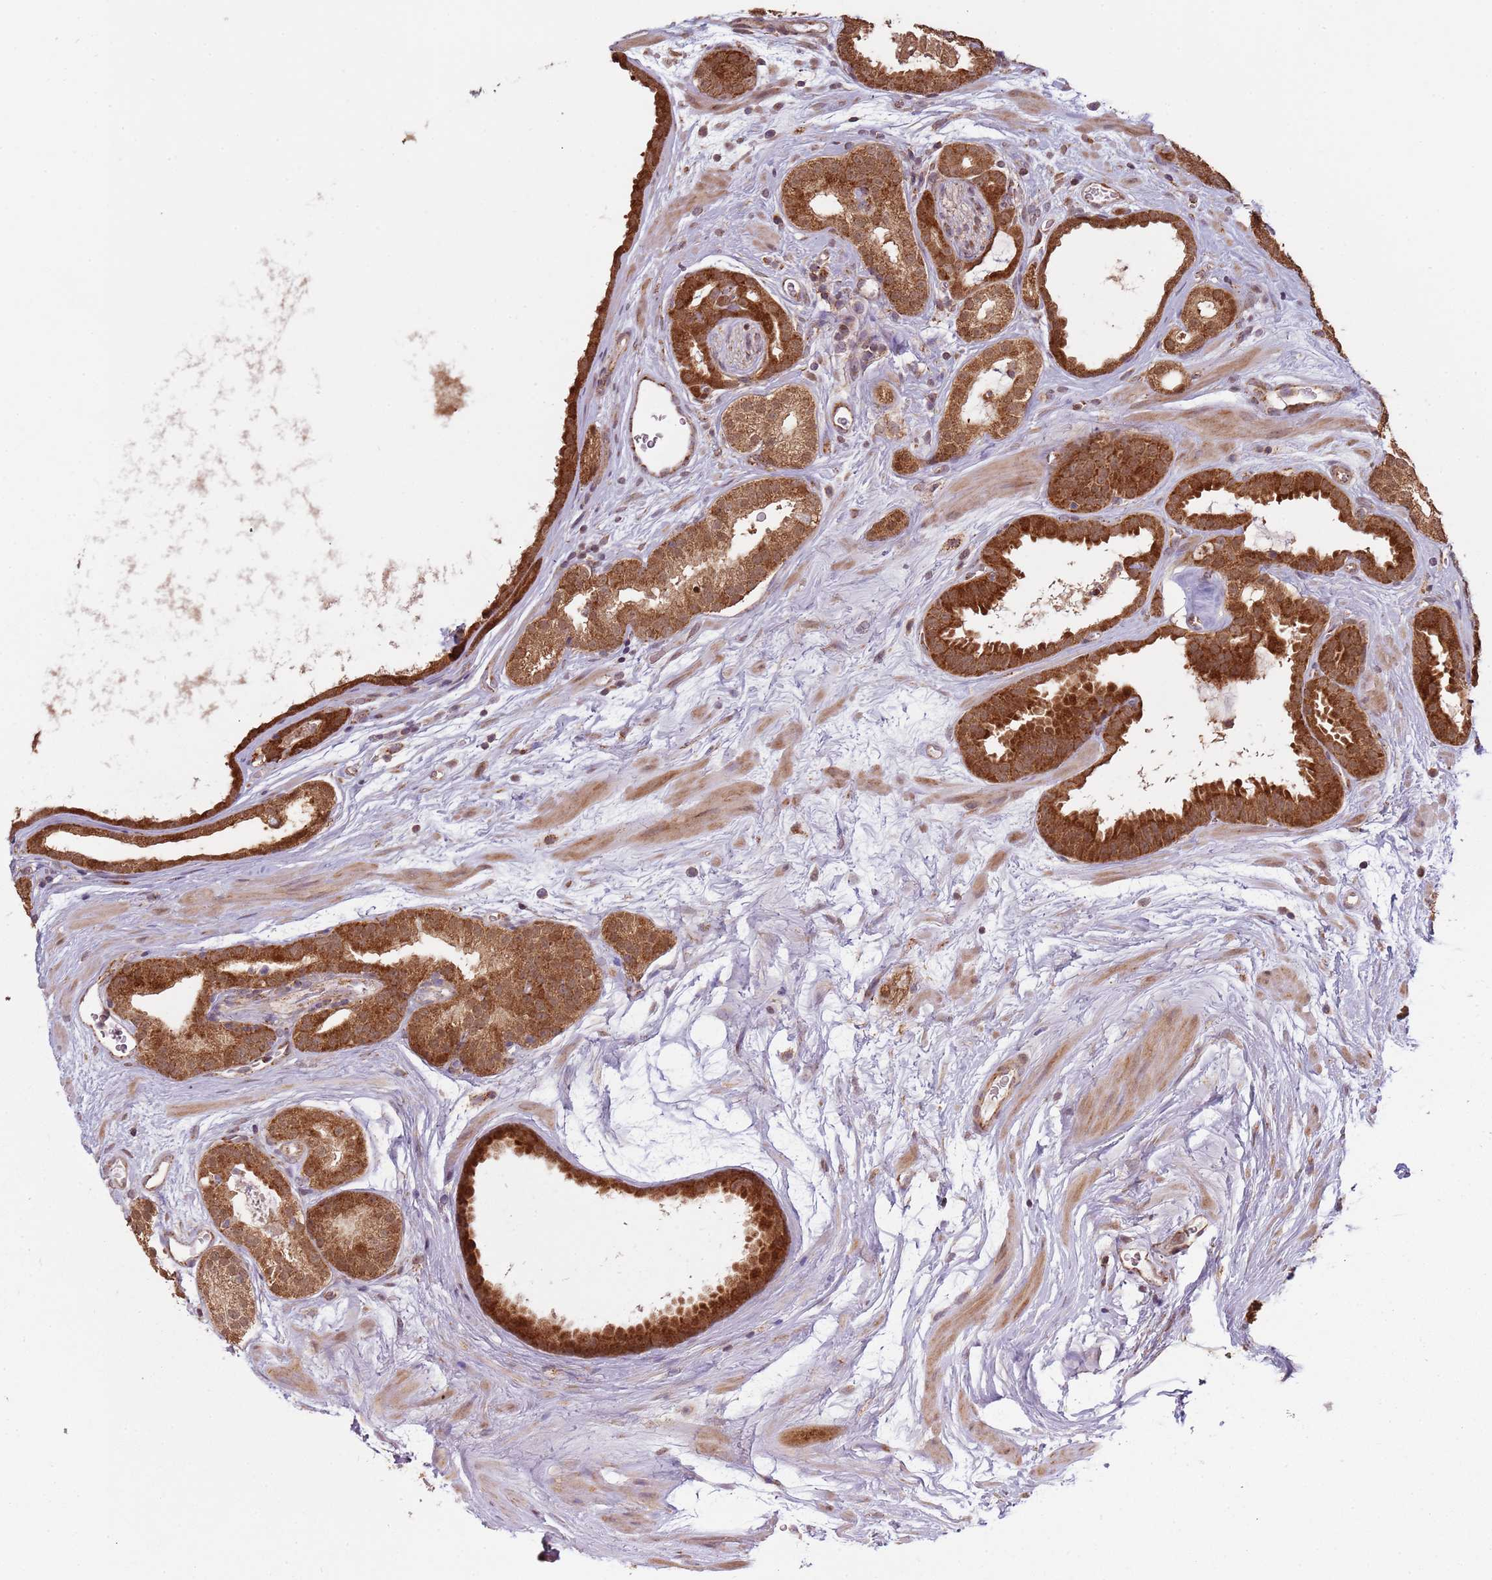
{"staining": {"intensity": "strong", "quantity": ">75%", "location": "cytoplasmic/membranous,nuclear"}, "tissue": "prostate cancer", "cell_type": "Tumor cells", "image_type": "cancer", "snomed": [{"axis": "morphology", "description": "Adenocarcinoma, High grade"}, {"axis": "topography", "description": "Prostate"}], "caption": "A histopathology image showing strong cytoplasmic/membranous and nuclear staining in about >75% of tumor cells in prostate cancer (high-grade adenocarcinoma), as visualized by brown immunohistochemical staining.", "gene": "IL17RD", "patient": {"sex": "male", "age": 72}}